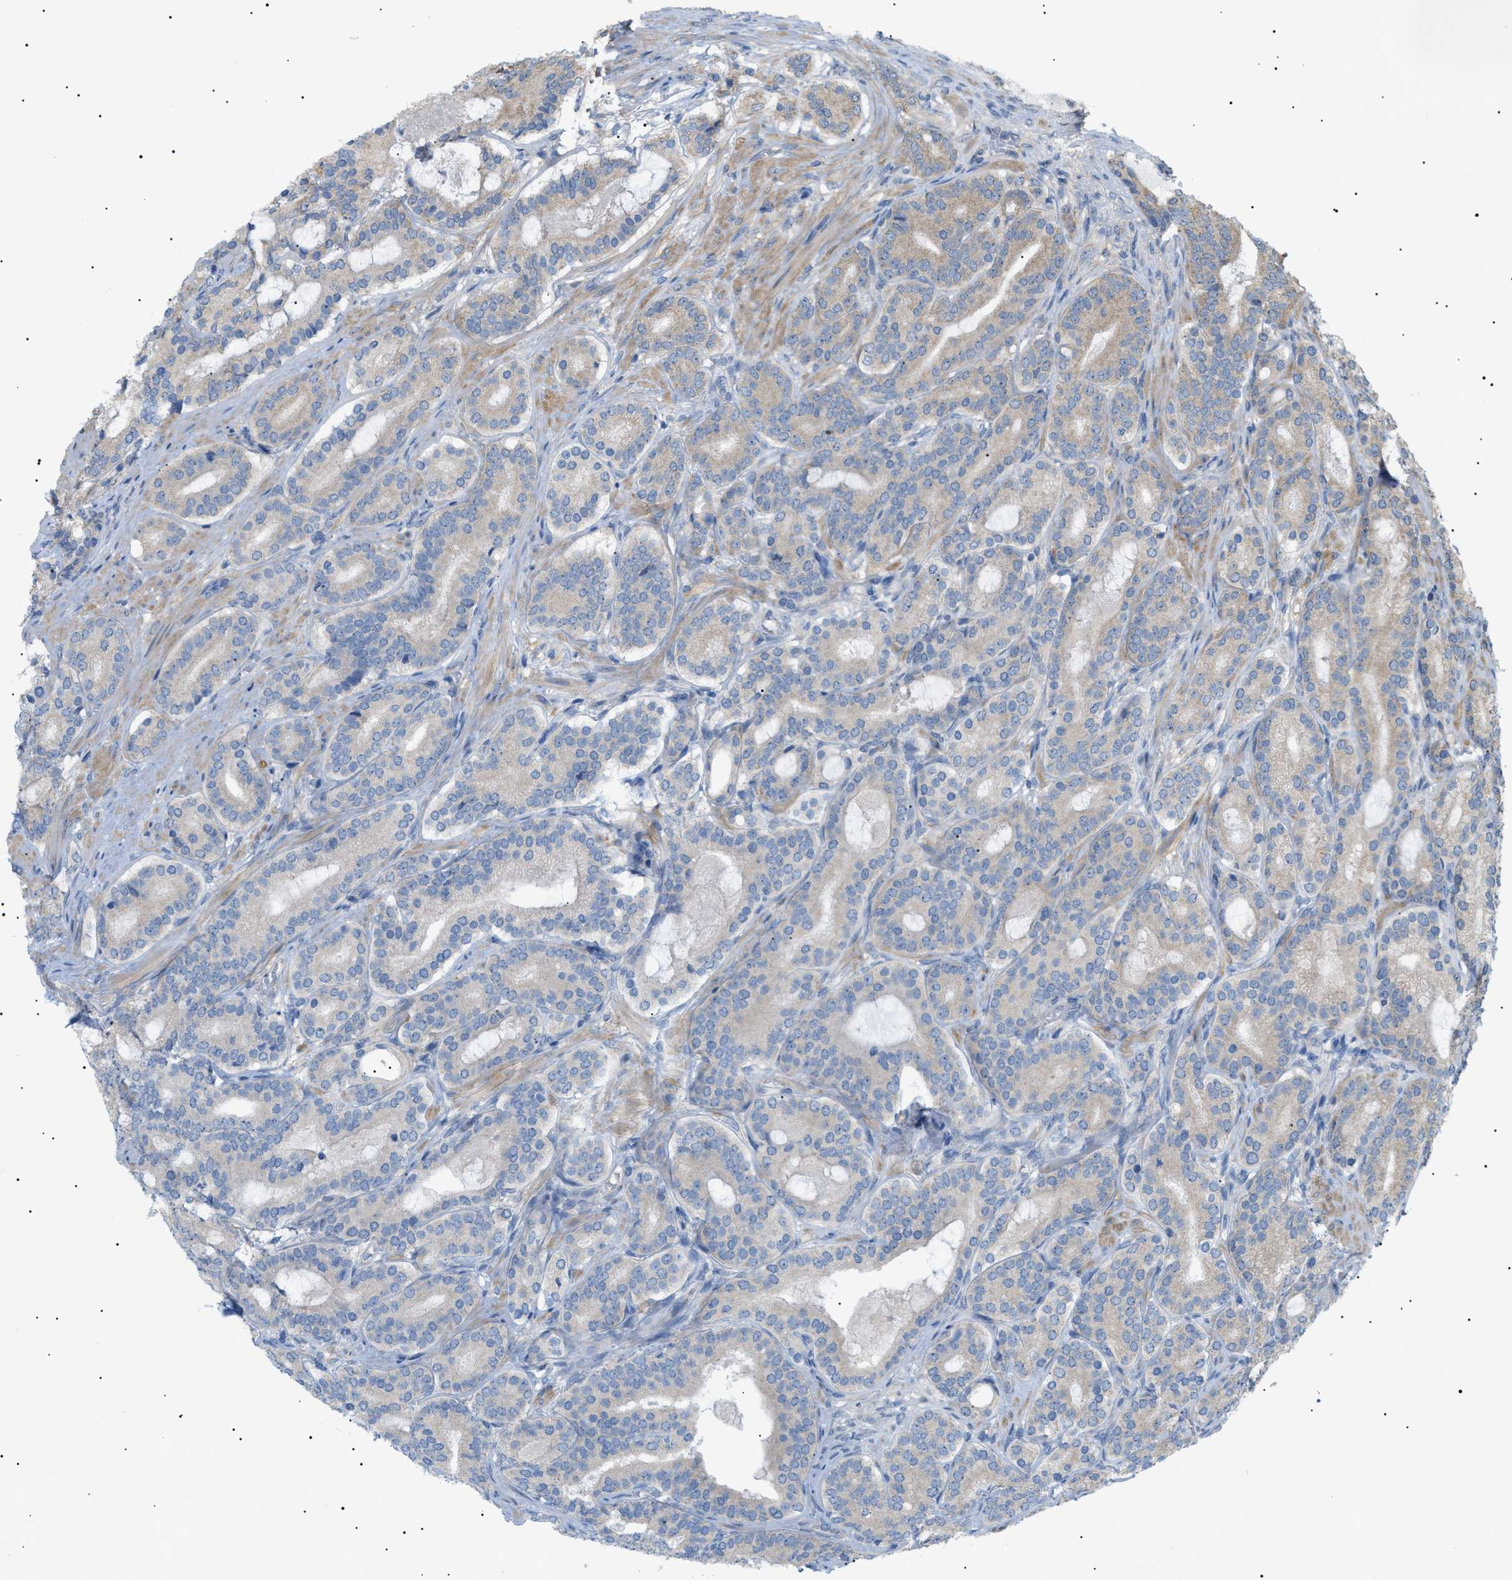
{"staining": {"intensity": "weak", "quantity": "<25%", "location": "cytoplasmic/membranous"}, "tissue": "prostate cancer", "cell_type": "Tumor cells", "image_type": "cancer", "snomed": [{"axis": "morphology", "description": "Adenocarcinoma, High grade"}, {"axis": "topography", "description": "Prostate"}], "caption": "Prostate adenocarcinoma (high-grade) stained for a protein using immunohistochemistry reveals no positivity tumor cells.", "gene": "IRS2", "patient": {"sex": "male", "age": 60}}